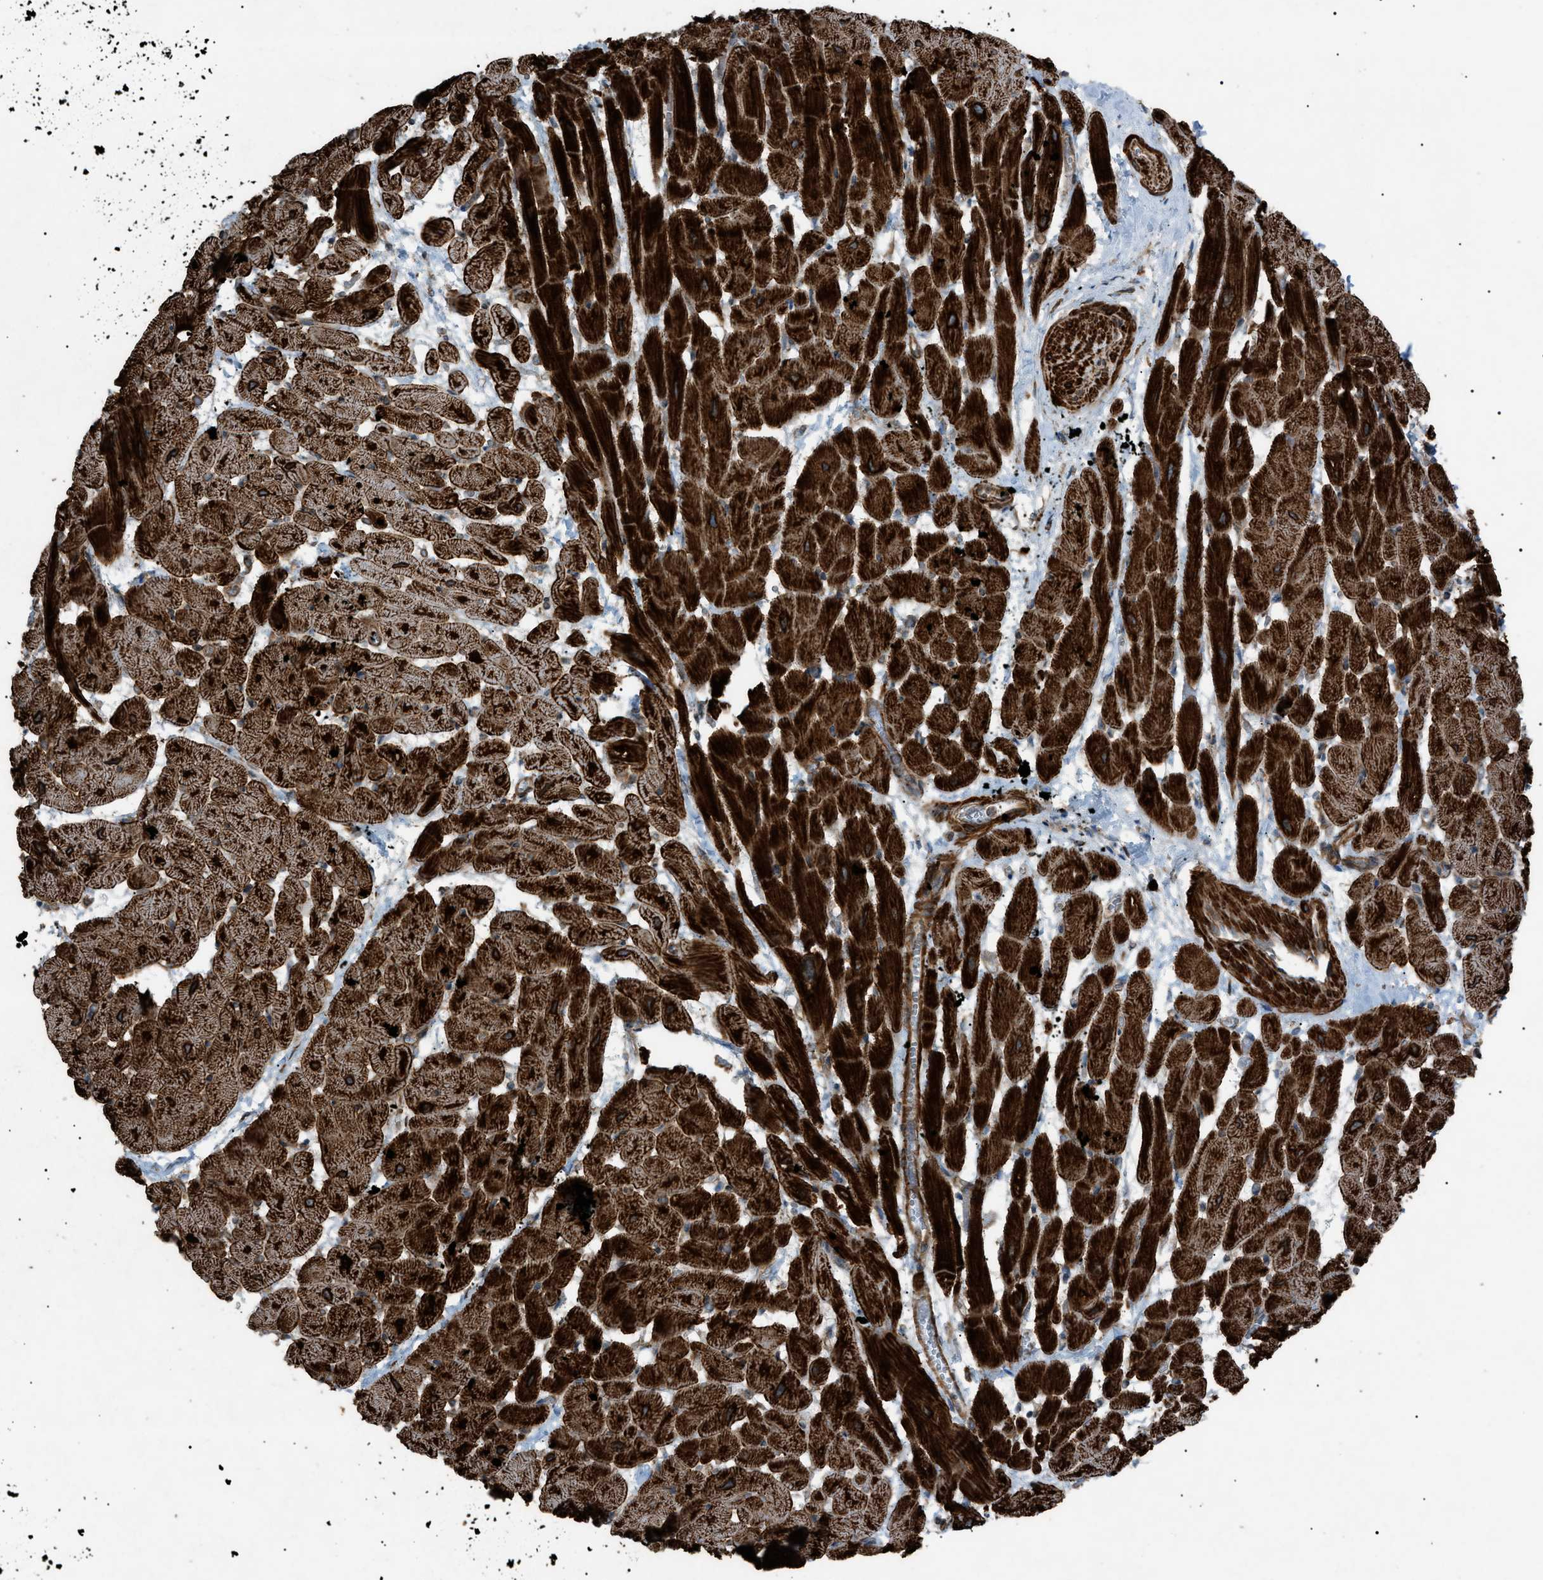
{"staining": {"intensity": "strong", "quantity": ">75%", "location": "cytoplasmic/membranous"}, "tissue": "heart muscle", "cell_type": "Cardiomyocytes", "image_type": "normal", "snomed": [{"axis": "morphology", "description": "Normal tissue, NOS"}, {"axis": "topography", "description": "Heart"}], "caption": "Immunohistochemistry image of normal heart muscle stained for a protein (brown), which reveals high levels of strong cytoplasmic/membranous expression in about >75% of cardiomyocytes.", "gene": "C1GALT1C1", "patient": {"sex": "male", "age": 45}}